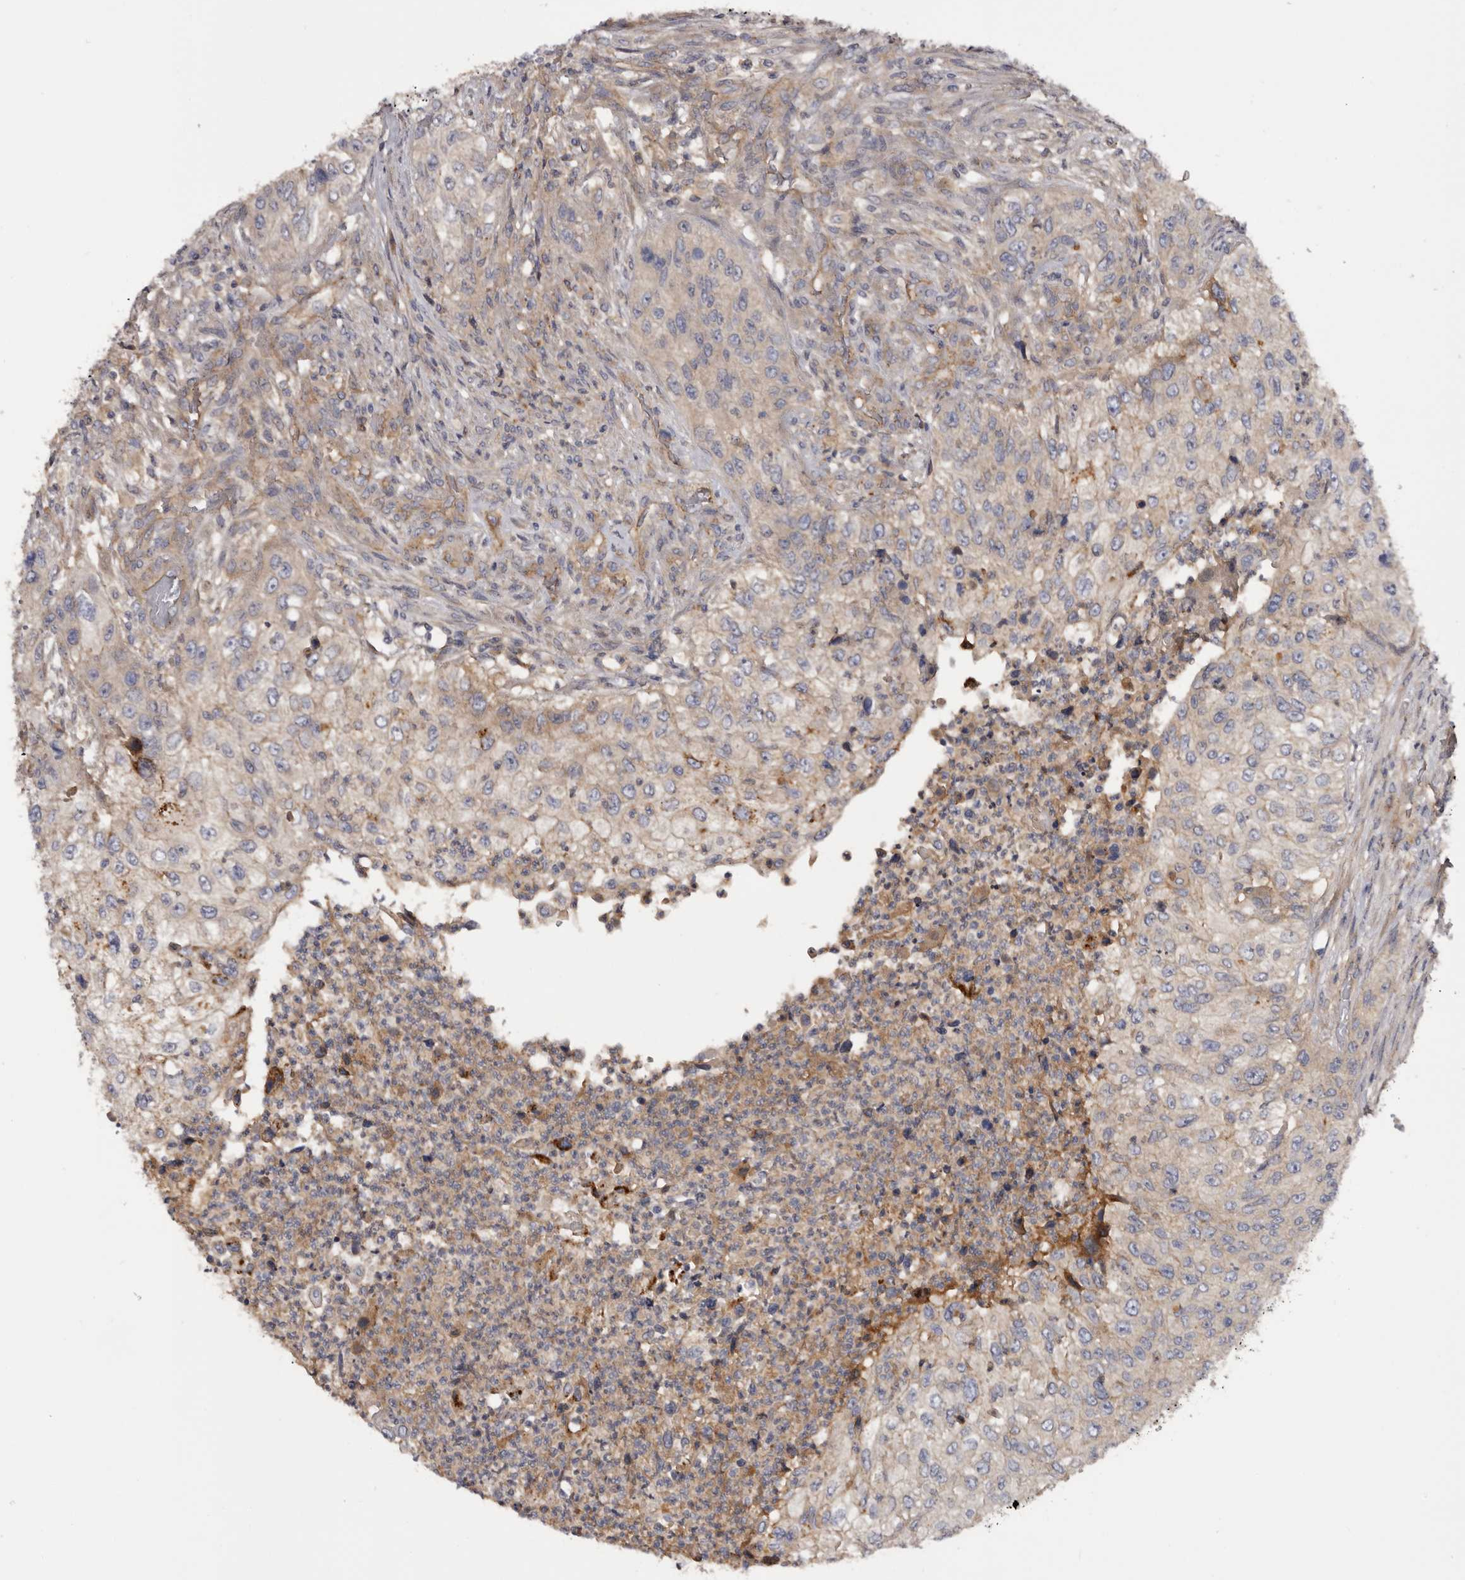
{"staining": {"intensity": "weak", "quantity": "<25%", "location": "cytoplasmic/membranous"}, "tissue": "urothelial cancer", "cell_type": "Tumor cells", "image_type": "cancer", "snomed": [{"axis": "morphology", "description": "Urothelial carcinoma, High grade"}, {"axis": "topography", "description": "Urinary bladder"}], "caption": "An immunohistochemistry micrograph of high-grade urothelial carcinoma is shown. There is no staining in tumor cells of high-grade urothelial carcinoma.", "gene": "INKA2", "patient": {"sex": "female", "age": 60}}